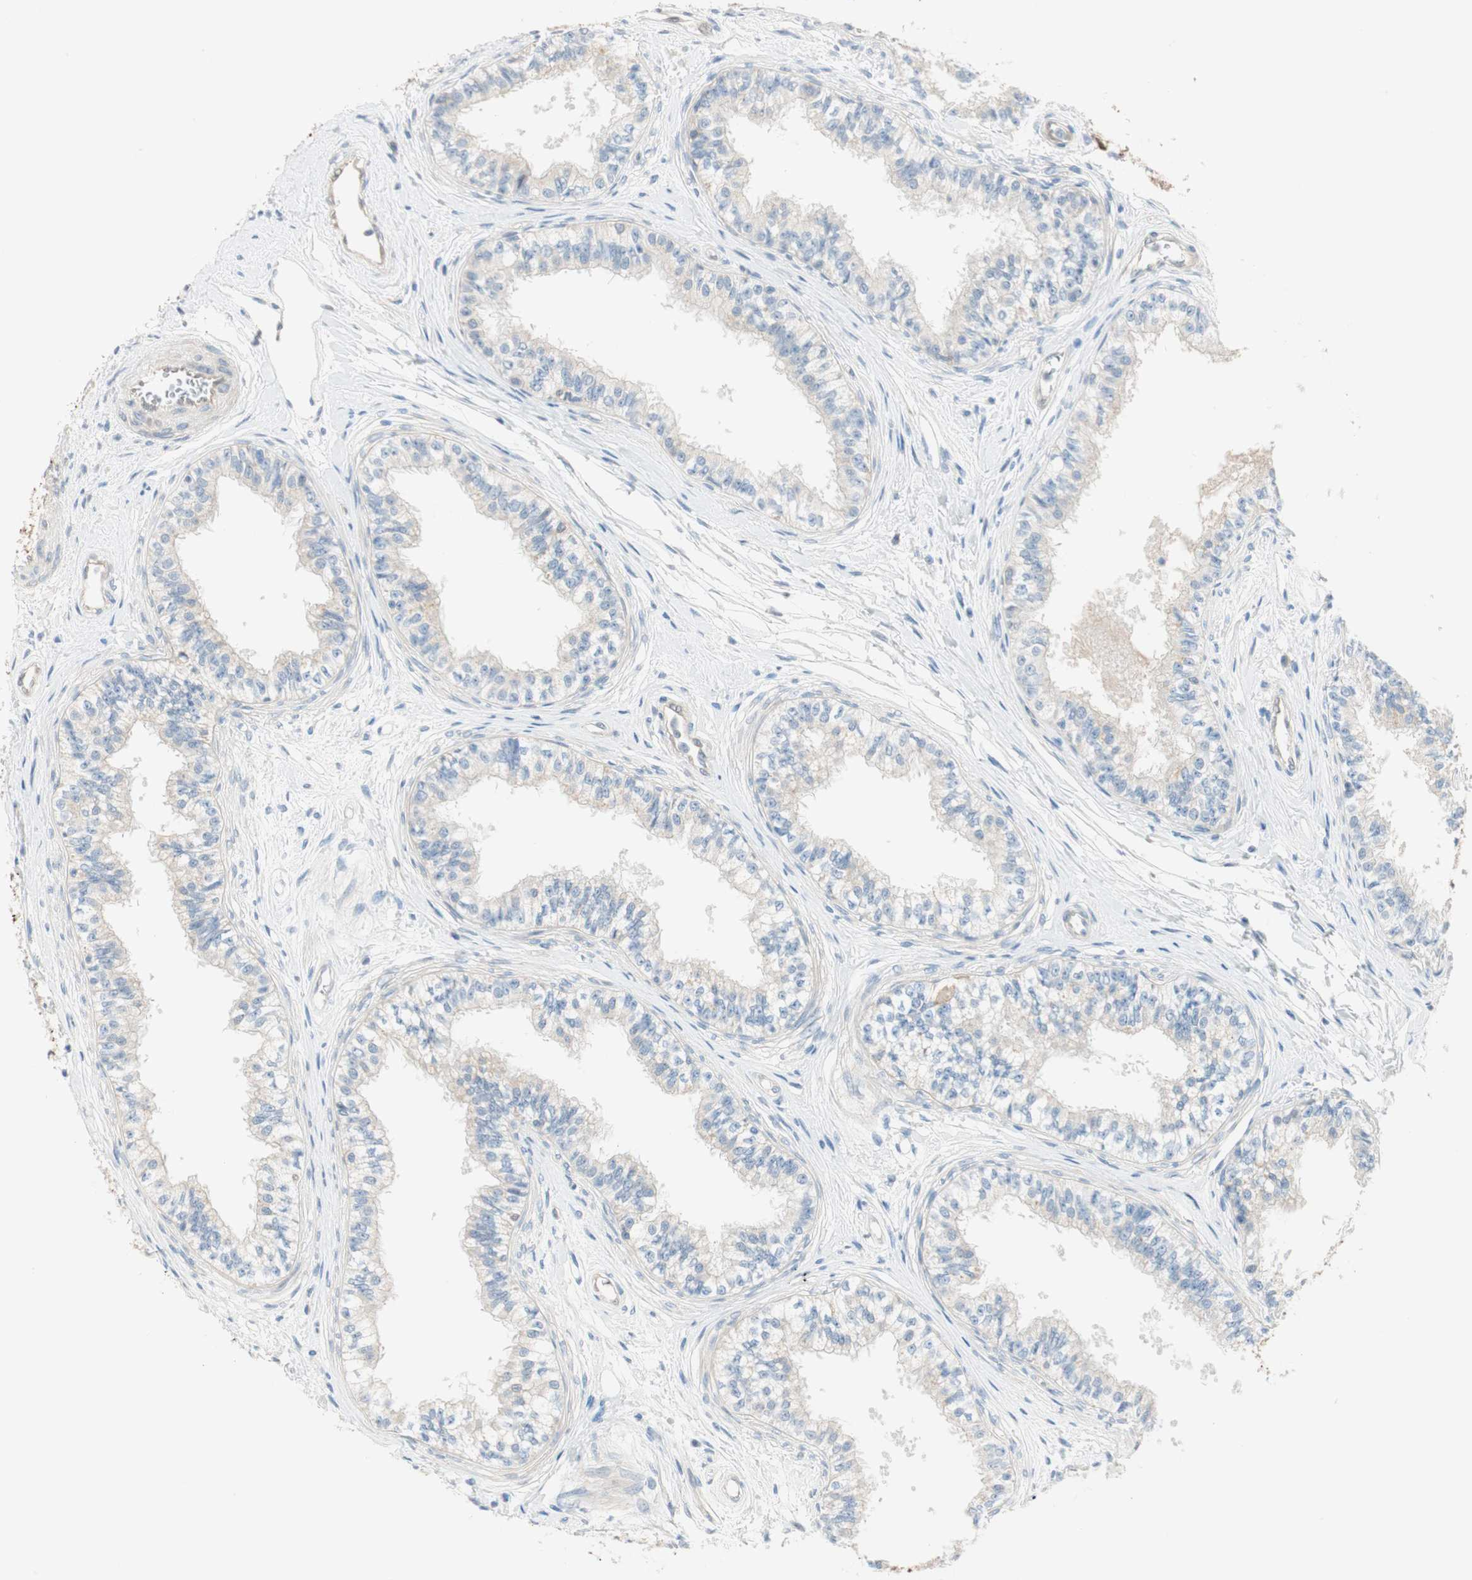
{"staining": {"intensity": "negative", "quantity": "none", "location": "none"}, "tissue": "epididymis", "cell_type": "Glandular cells", "image_type": "normal", "snomed": [{"axis": "morphology", "description": "Normal tissue, NOS"}, {"axis": "morphology", "description": "Adenocarcinoma, metastatic, NOS"}, {"axis": "topography", "description": "Testis"}, {"axis": "topography", "description": "Epididymis"}], "caption": "A high-resolution photomicrograph shows immunohistochemistry (IHC) staining of benign epididymis, which reveals no significant staining in glandular cells.", "gene": "CDK3", "patient": {"sex": "male", "age": 26}}